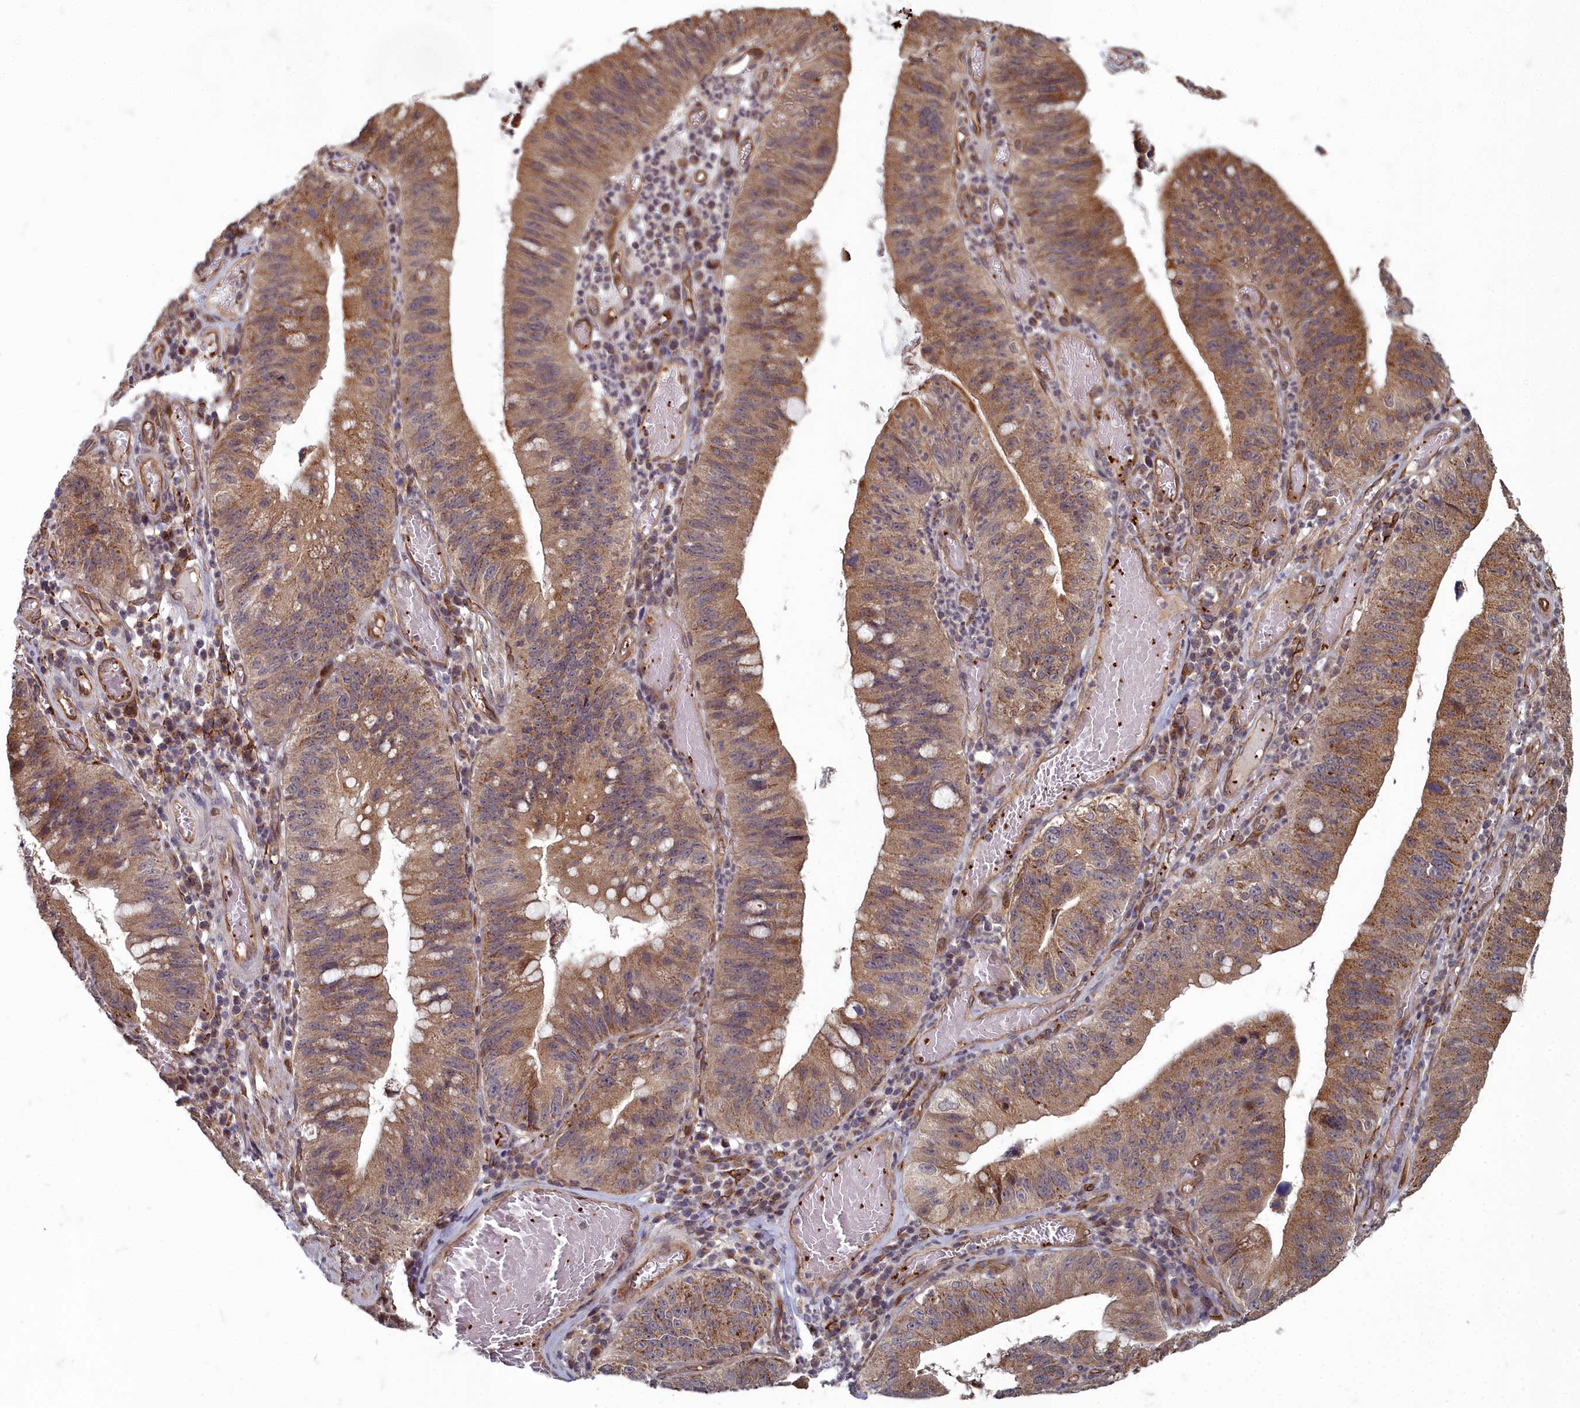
{"staining": {"intensity": "moderate", "quantity": ">75%", "location": "cytoplasmic/membranous"}, "tissue": "stomach cancer", "cell_type": "Tumor cells", "image_type": "cancer", "snomed": [{"axis": "morphology", "description": "Adenocarcinoma, NOS"}, {"axis": "topography", "description": "Stomach"}], "caption": "Immunohistochemical staining of stomach adenocarcinoma reveals medium levels of moderate cytoplasmic/membranous expression in about >75% of tumor cells. The staining was performed using DAB (3,3'-diaminobenzidine), with brown indicating positive protein expression. Nuclei are stained blue with hematoxylin.", "gene": "TSPYL4", "patient": {"sex": "male", "age": 59}}